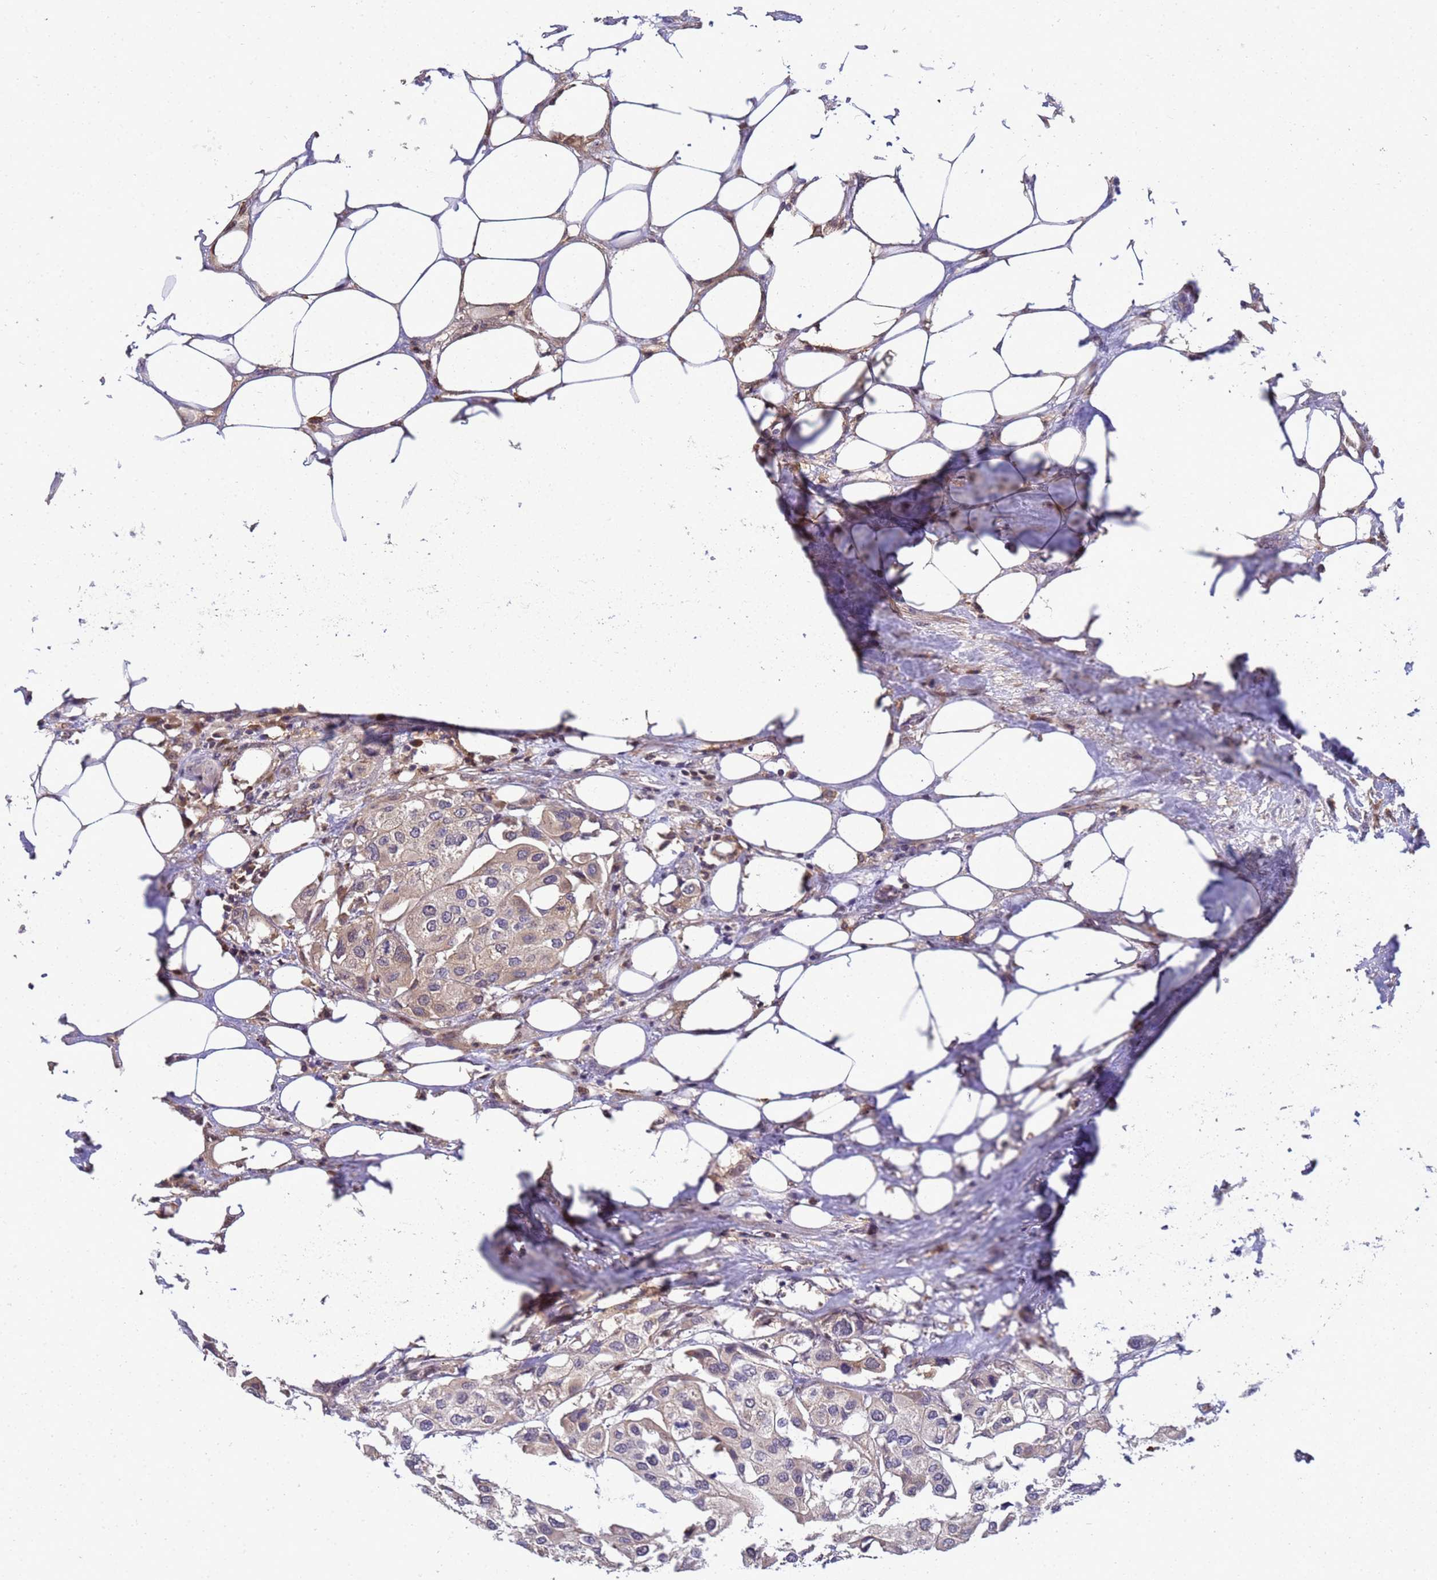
{"staining": {"intensity": "negative", "quantity": "none", "location": "none"}, "tissue": "urothelial cancer", "cell_type": "Tumor cells", "image_type": "cancer", "snomed": [{"axis": "morphology", "description": "Urothelial carcinoma, High grade"}, {"axis": "topography", "description": "Urinary bladder"}], "caption": "Urothelial cancer was stained to show a protein in brown. There is no significant expression in tumor cells. (IHC, brightfield microscopy, high magnification).", "gene": "TMEM74B", "patient": {"sex": "male", "age": 64}}